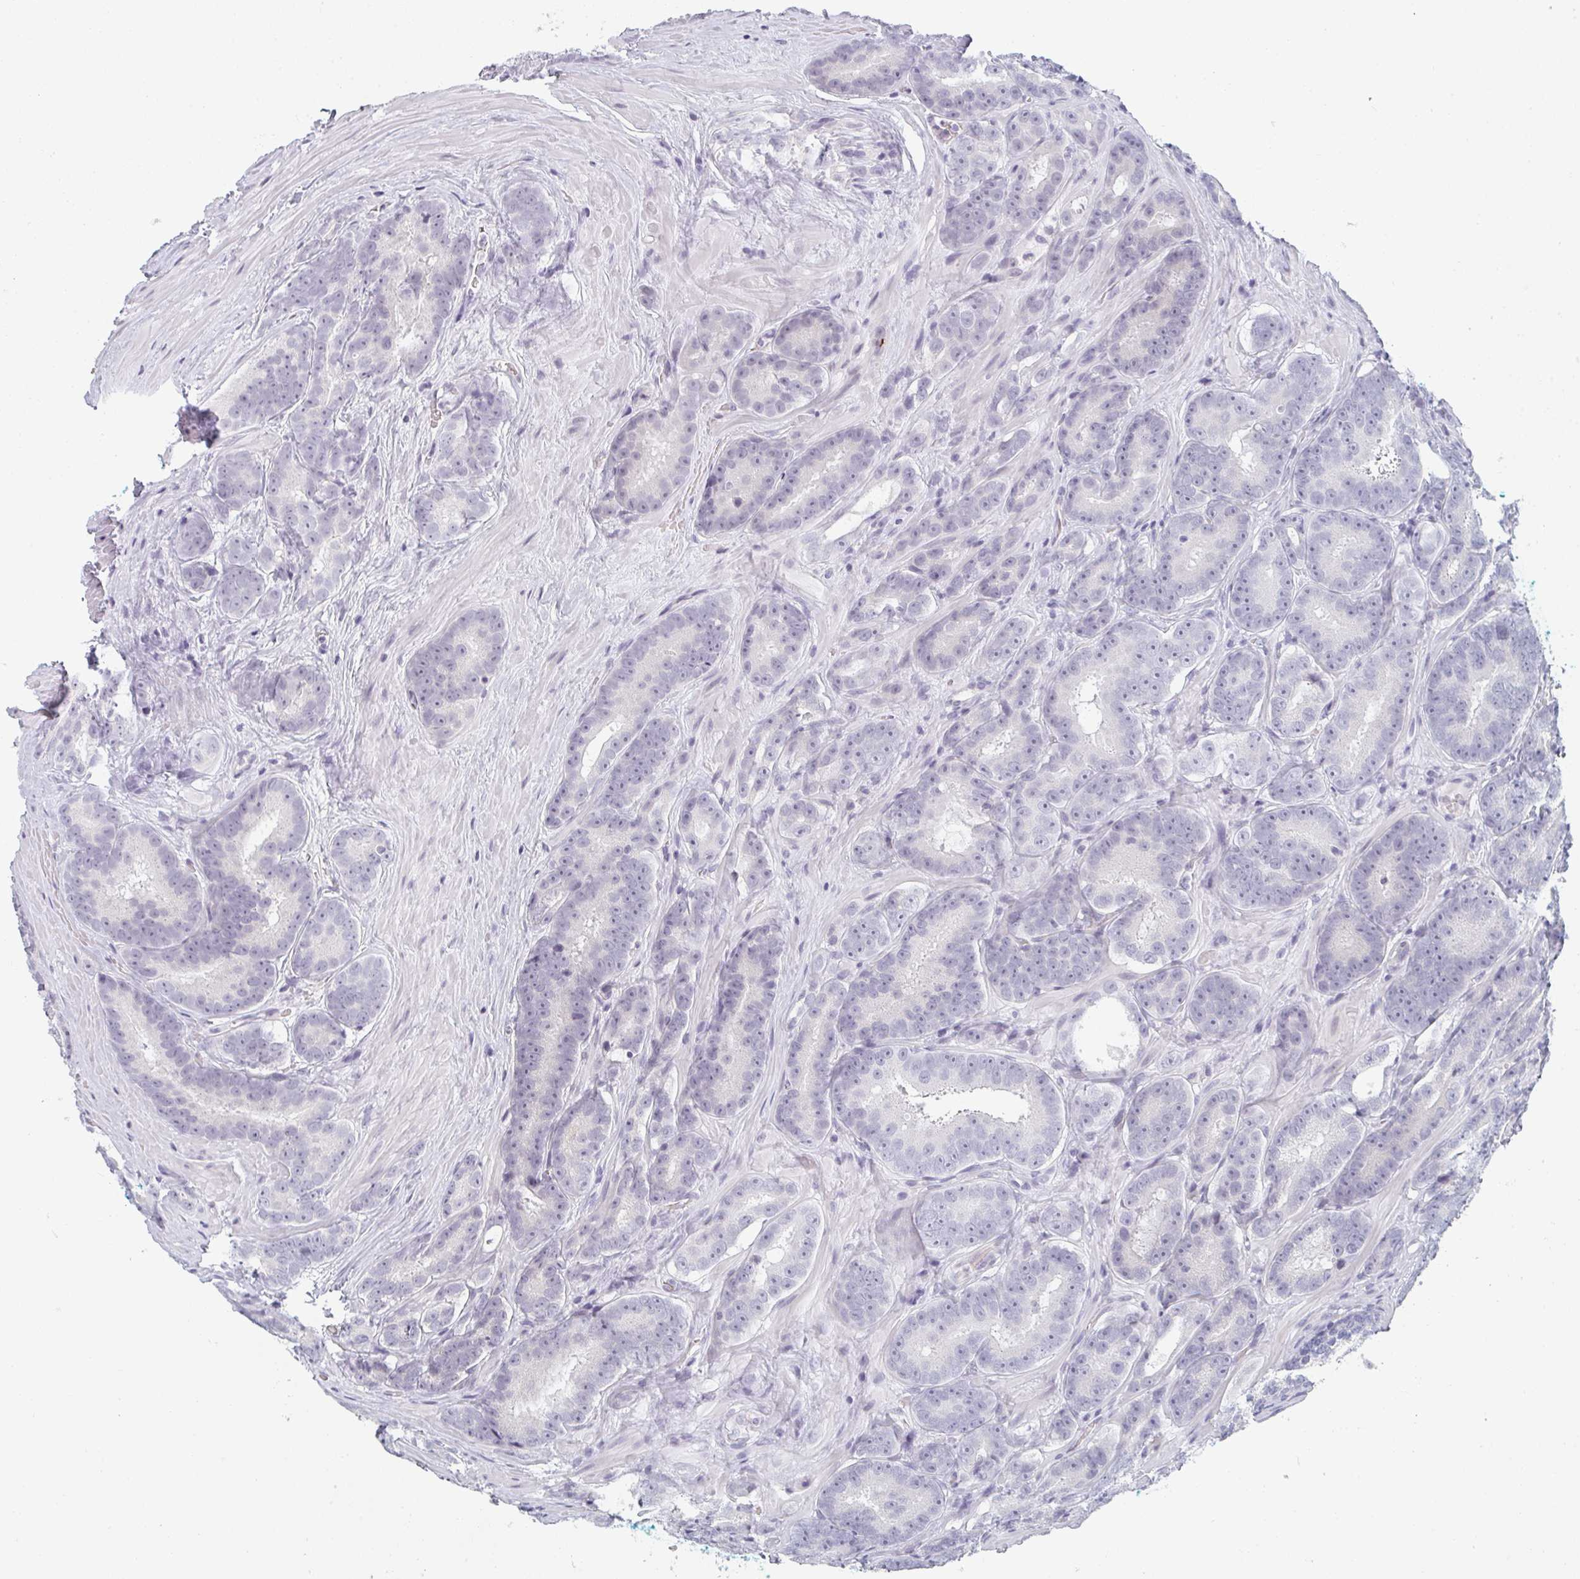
{"staining": {"intensity": "negative", "quantity": "none", "location": "none"}, "tissue": "prostate cancer", "cell_type": "Tumor cells", "image_type": "cancer", "snomed": [{"axis": "morphology", "description": "Adenocarcinoma, Low grade"}, {"axis": "topography", "description": "Prostate"}], "caption": "Tumor cells are negative for brown protein staining in prostate cancer.", "gene": "RBBP6", "patient": {"sex": "male", "age": 62}}